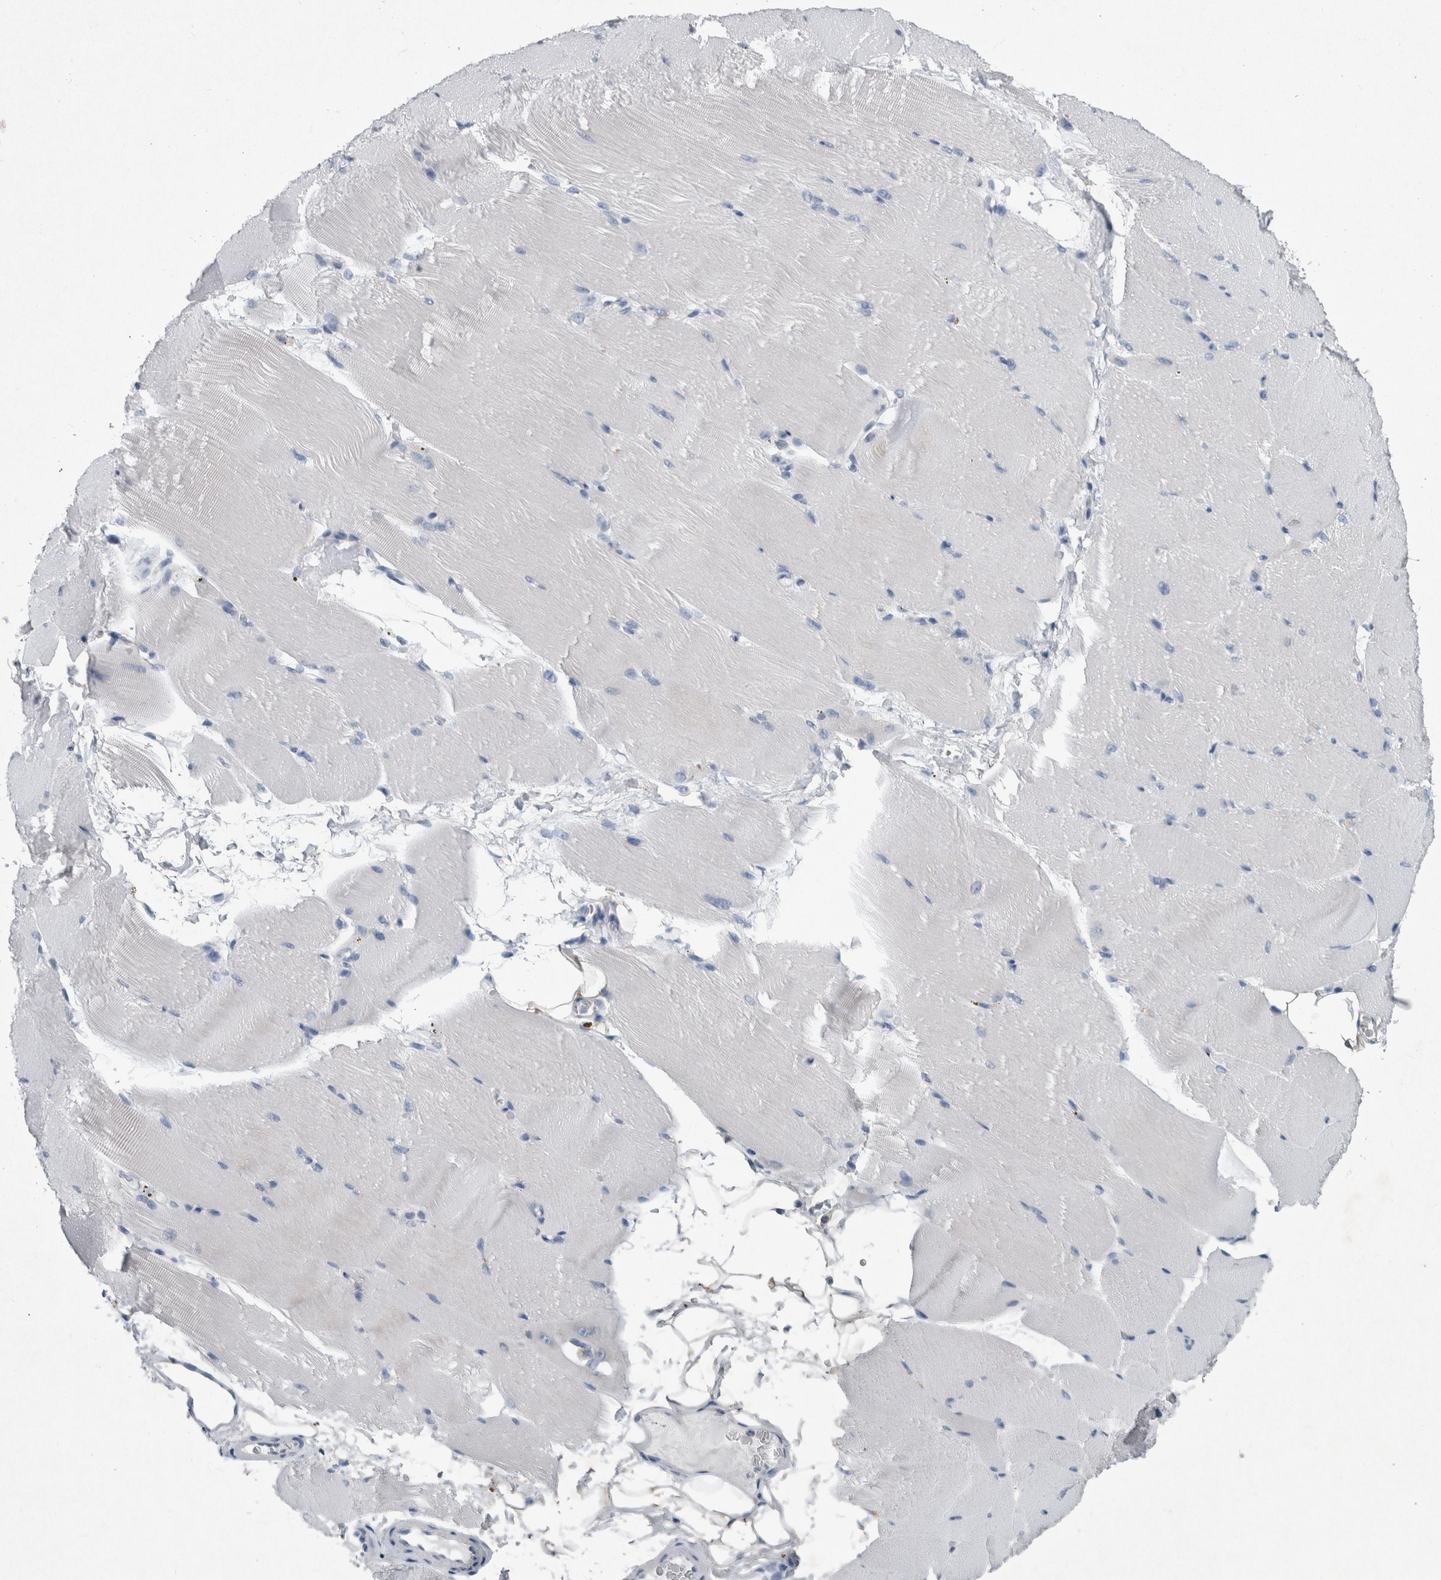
{"staining": {"intensity": "negative", "quantity": "none", "location": "none"}, "tissue": "skeletal muscle", "cell_type": "Myocytes", "image_type": "normal", "snomed": [{"axis": "morphology", "description": "Normal tissue, NOS"}, {"axis": "topography", "description": "Skeletal muscle"}, {"axis": "topography", "description": "Parathyroid gland"}], "caption": "Myocytes are negative for protein expression in unremarkable human skeletal muscle. (DAB (3,3'-diaminobenzidine) immunohistochemistry visualized using brightfield microscopy, high magnification).", "gene": "FAM83H", "patient": {"sex": "female", "age": 37}}